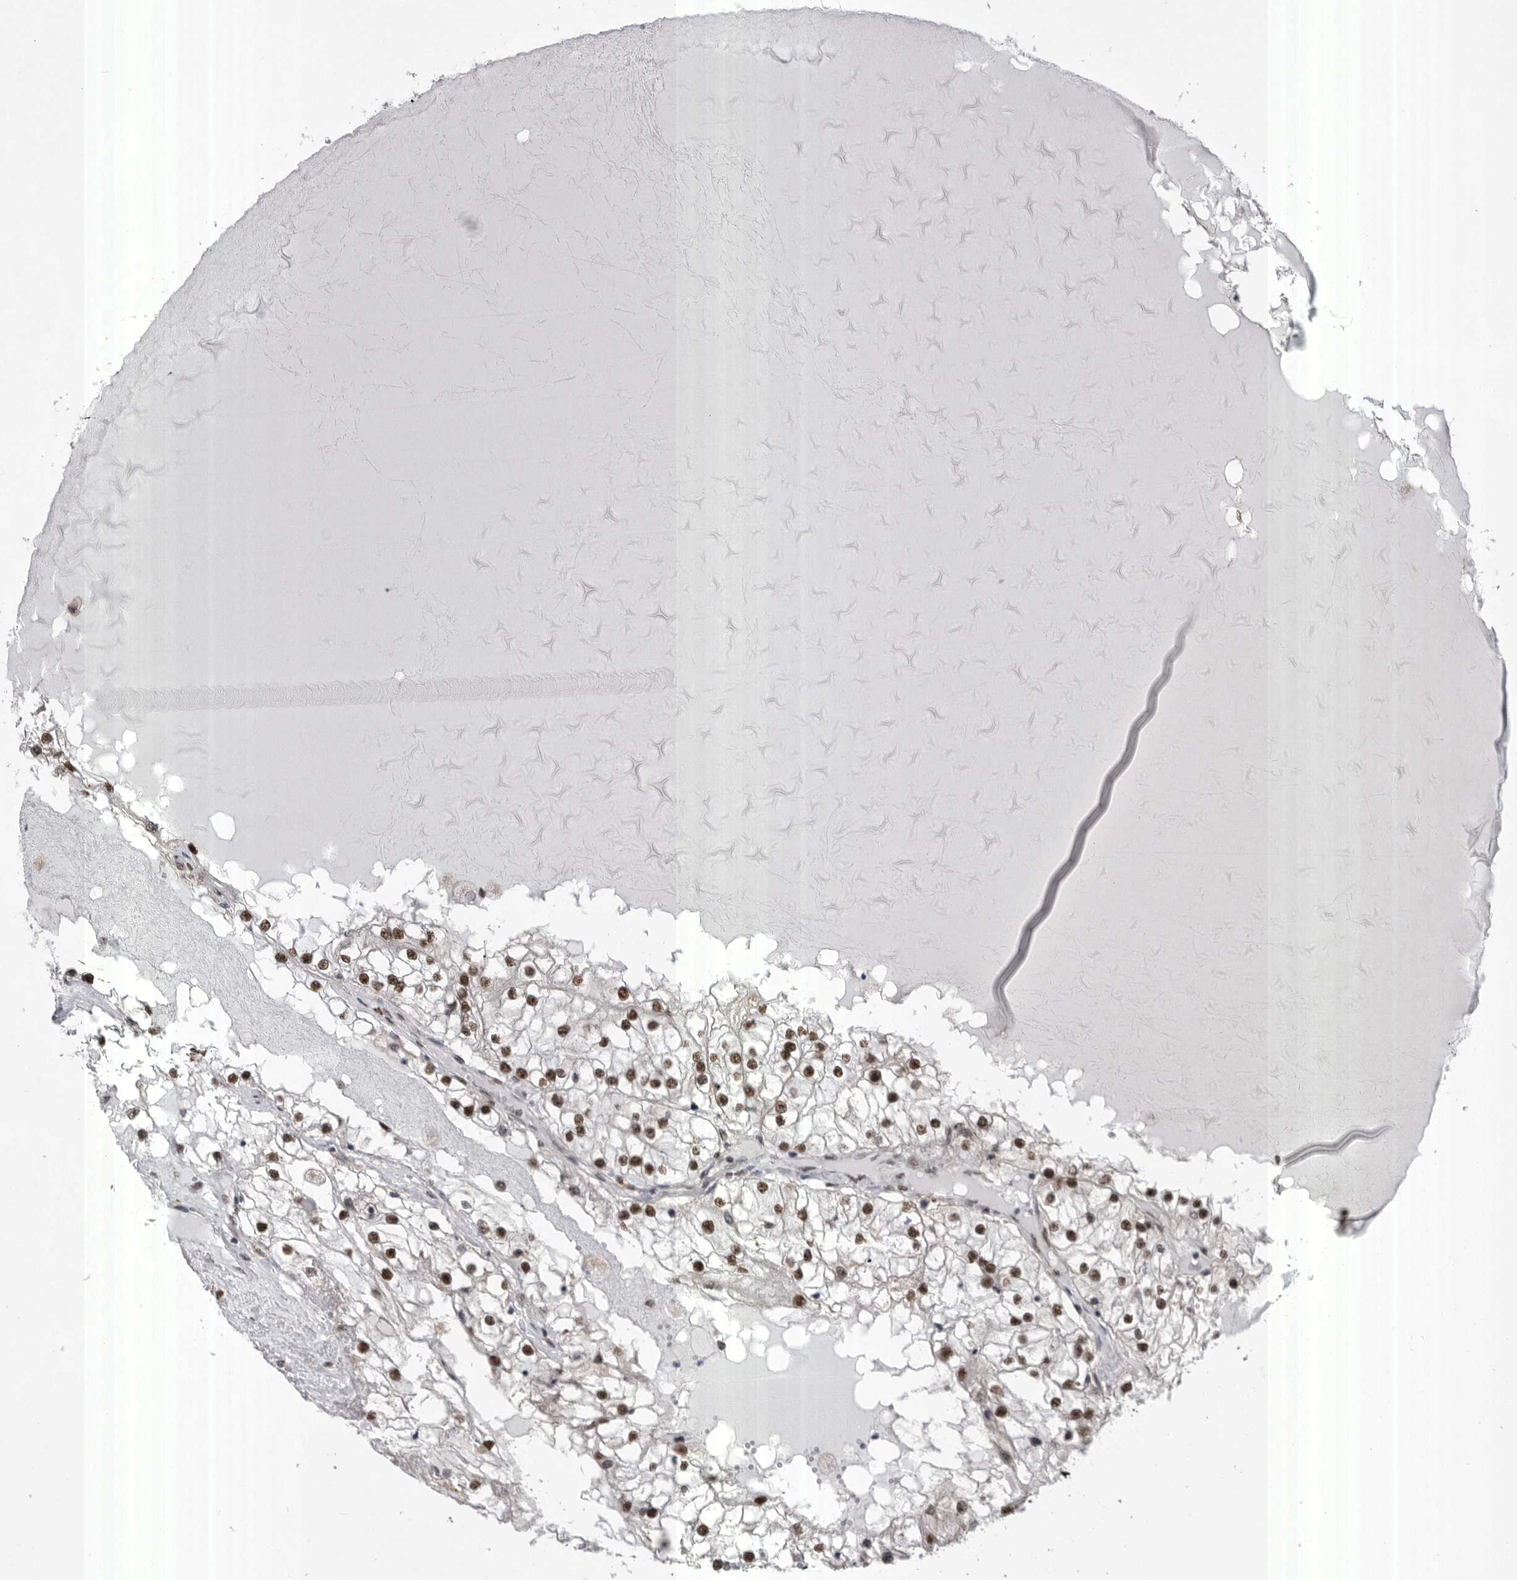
{"staining": {"intensity": "strong", "quantity": ">75%", "location": "nuclear"}, "tissue": "renal cancer", "cell_type": "Tumor cells", "image_type": "cancer", "snomed": [{"axis": "morphology", "description": "Adenocarcinoma, NOS"}, {"axis": "topography", "description": "Kidney"}], "caption": "Immunohistochemistry (DAB) staining of human renal cancer exhibits strong nuclear protein positivity in approximately >75% of tumor cells.", "gene": "MEPCE", "patient": {"sex": "male", "age": 68}}